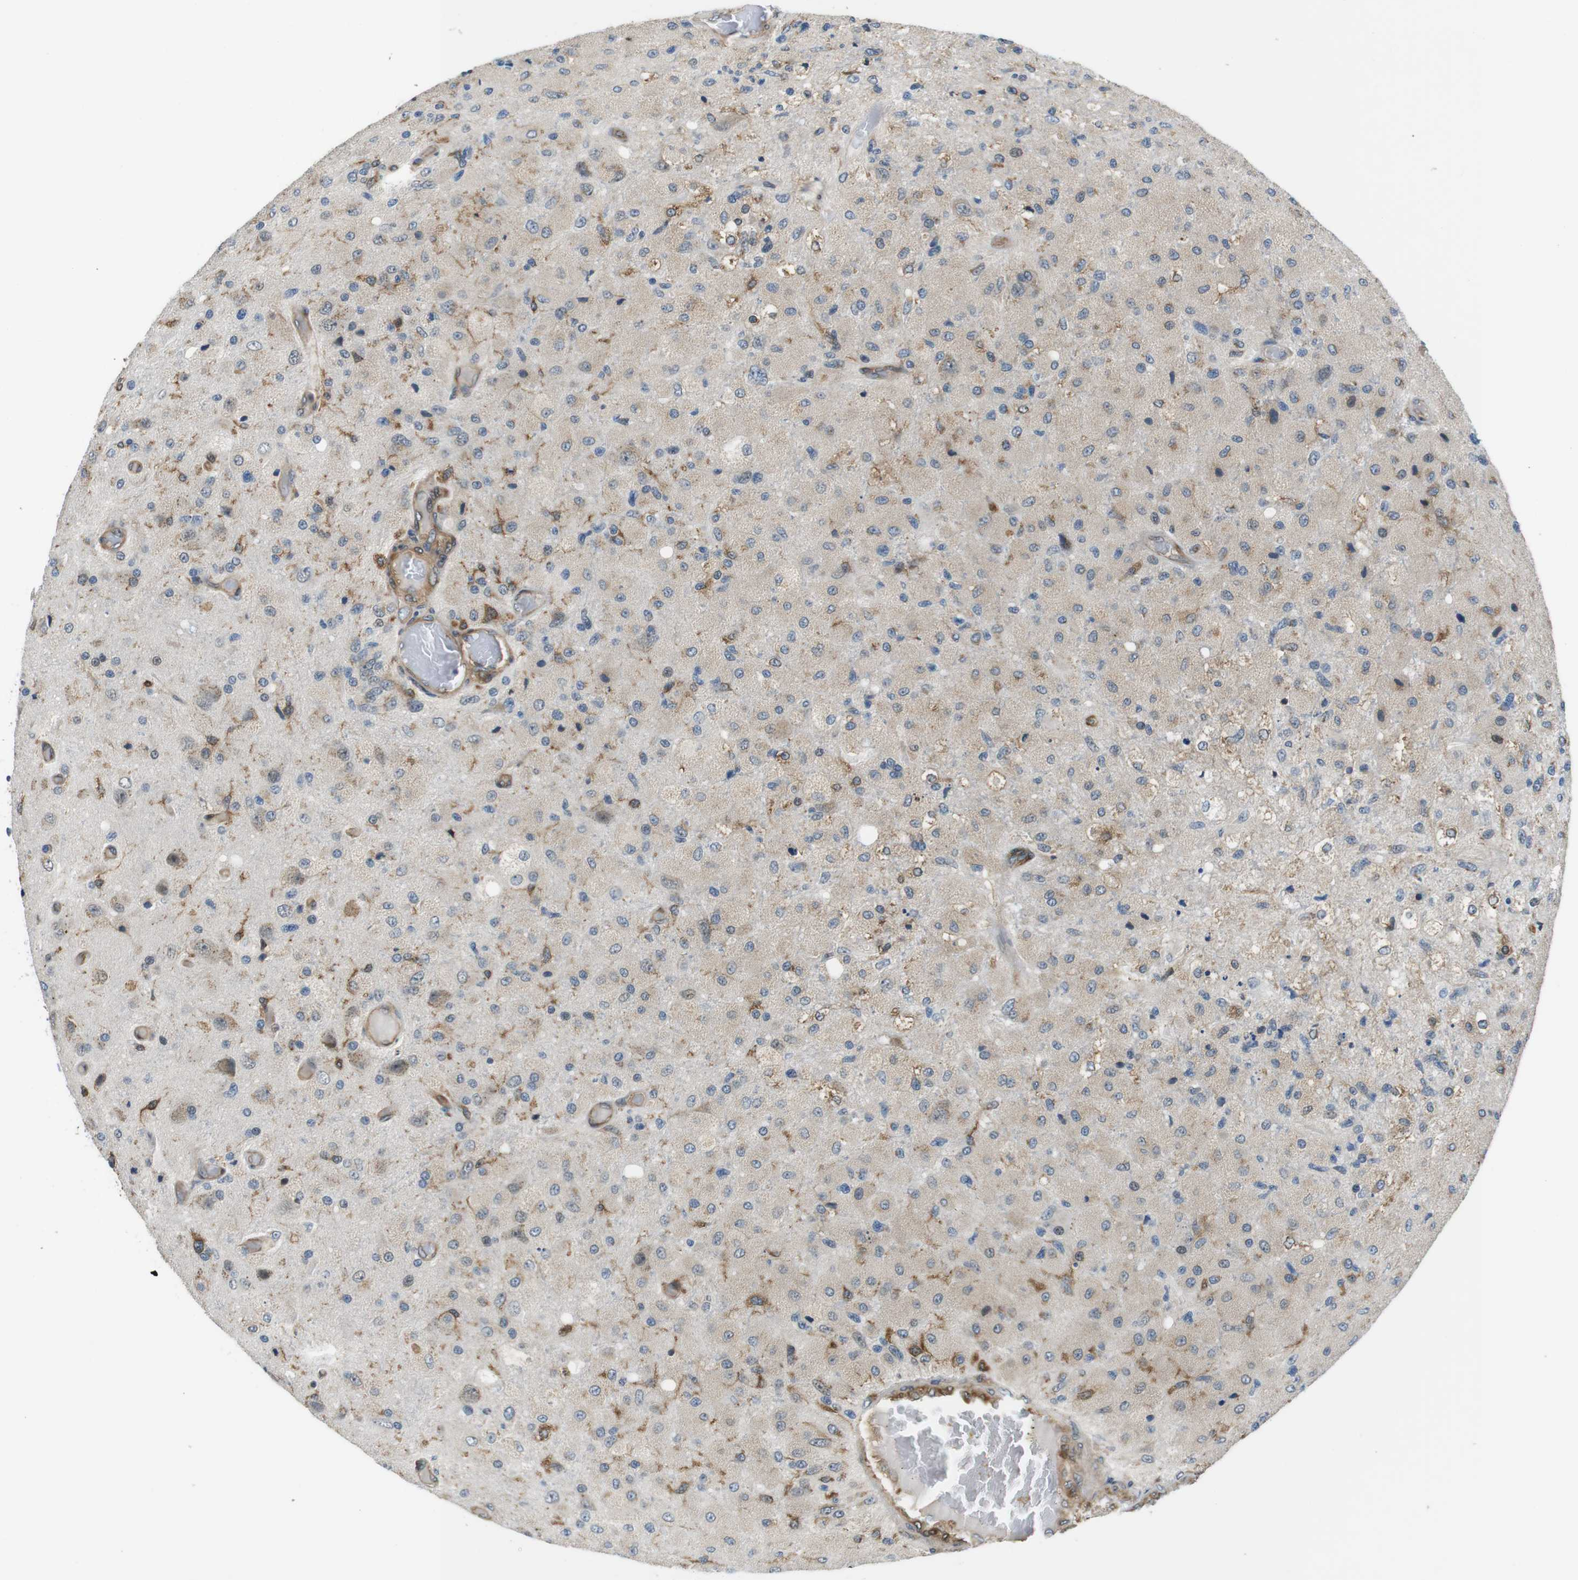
{"staining": {"intensity": "moderate", "quantity": "25%-75%", "location": "cytoplasmic/membranous"}, "tissue": "glioma", "cell_type": "Tumor cells", "image_type": "cancer", "snomed": [{"axis": "morphology", "description": "Normal tissue, NOS"}, {"axis": "morphology", "description": "Glioma, malignant, High grade"}, {"axis": "topography", "description": "Cerebral cortex"}], "caption": "Glioma tissue displays moderate cytoplasmic/membranous expression in about 25%-75% of tumor cells, visualized by immunohistochemistry.", "gene": "PALD1", "patient": {"sex": "male", "age": 77}}